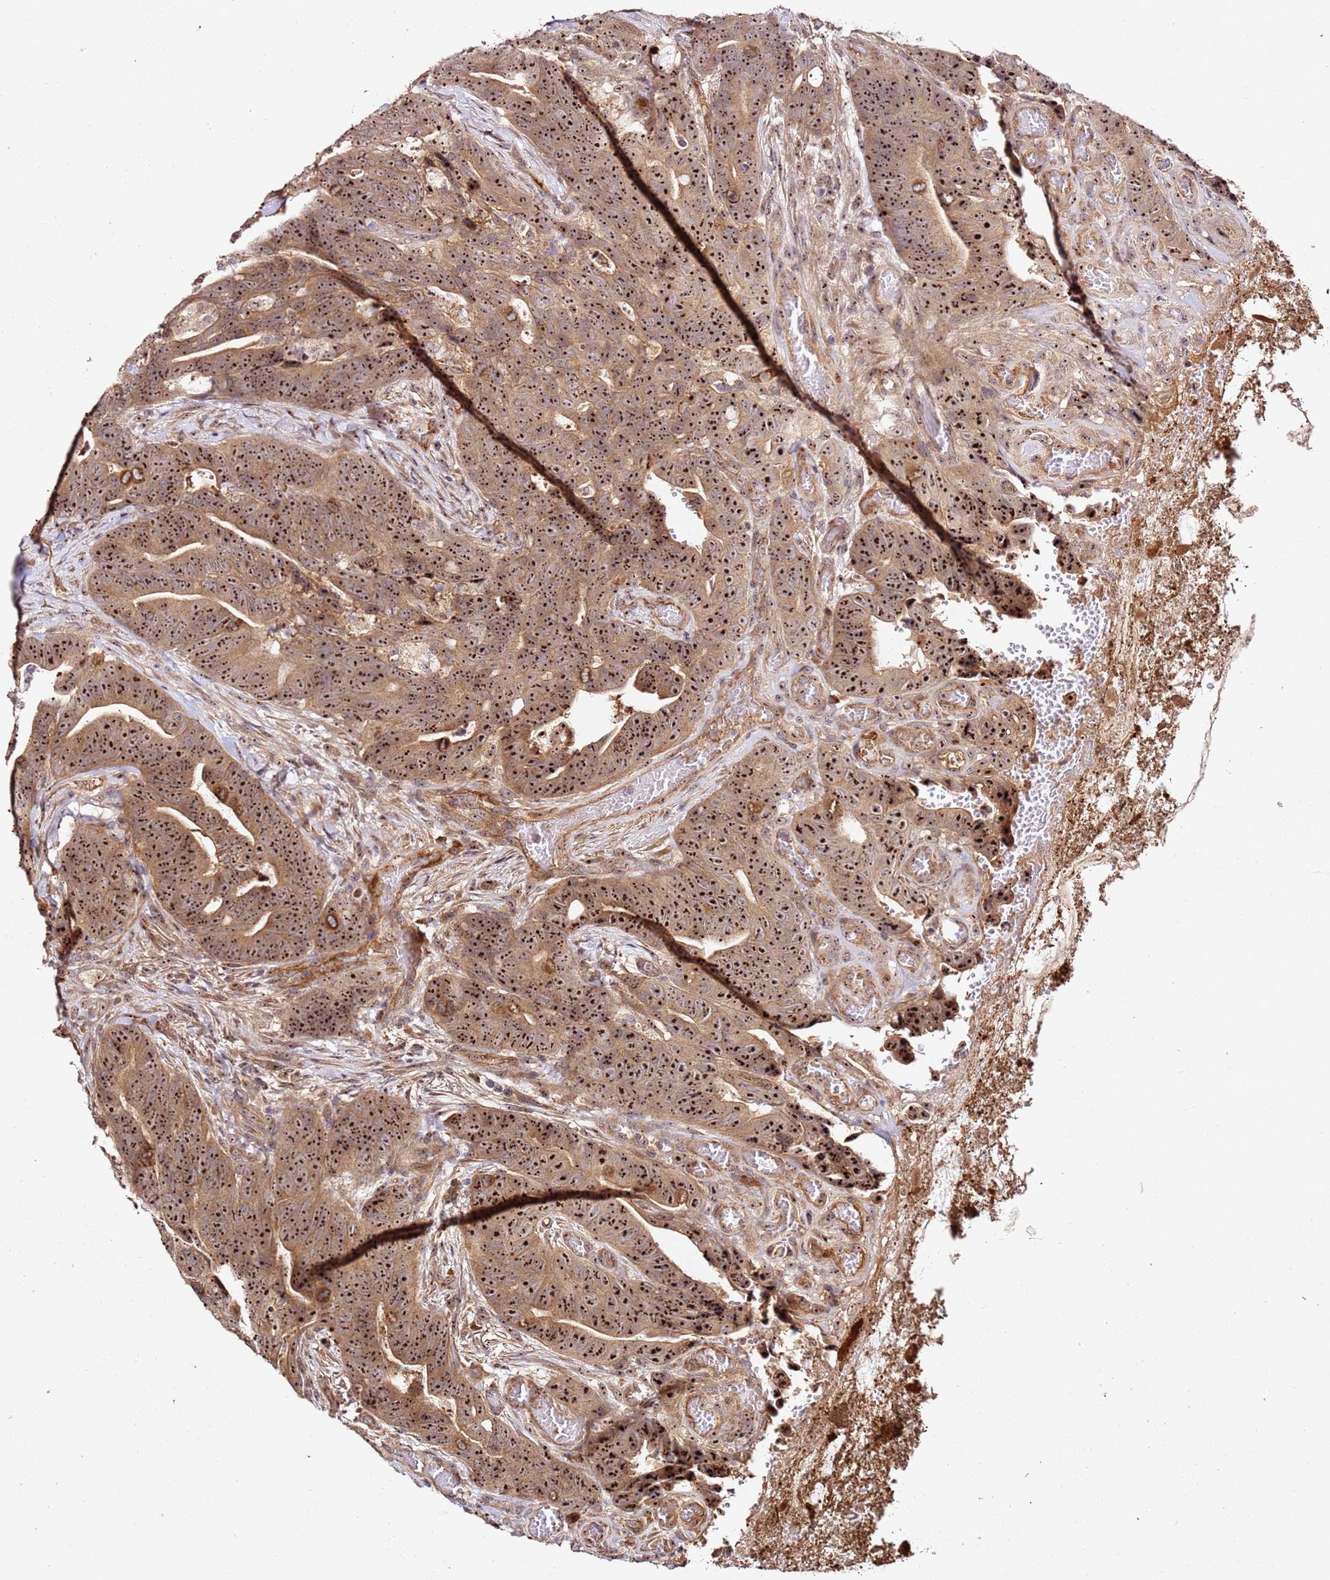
{"staining": {"intensity": "strong", "quantity": ">75%", "location": "cytoplasmic/membranous,nuclear"}, "tissue": "colorectal cancer", "cell_type": "Tumor cells", "image_type": "cancer", "snomed": [{"axis": "morphology", "description": "Adenocarcinoma, NOS"}, {"axis": "topography", "description": "Colon"}], "caption": "Approximately >75% of tumor cells in human colorectal cancer (adenocarcinoma) reveal strong cytoplasmic/membranous and nuclear protein staining as visualized by brown immunohistochemical staining.", "gene": "DDX27", "patient": {"sex": "female", "age": 82}}